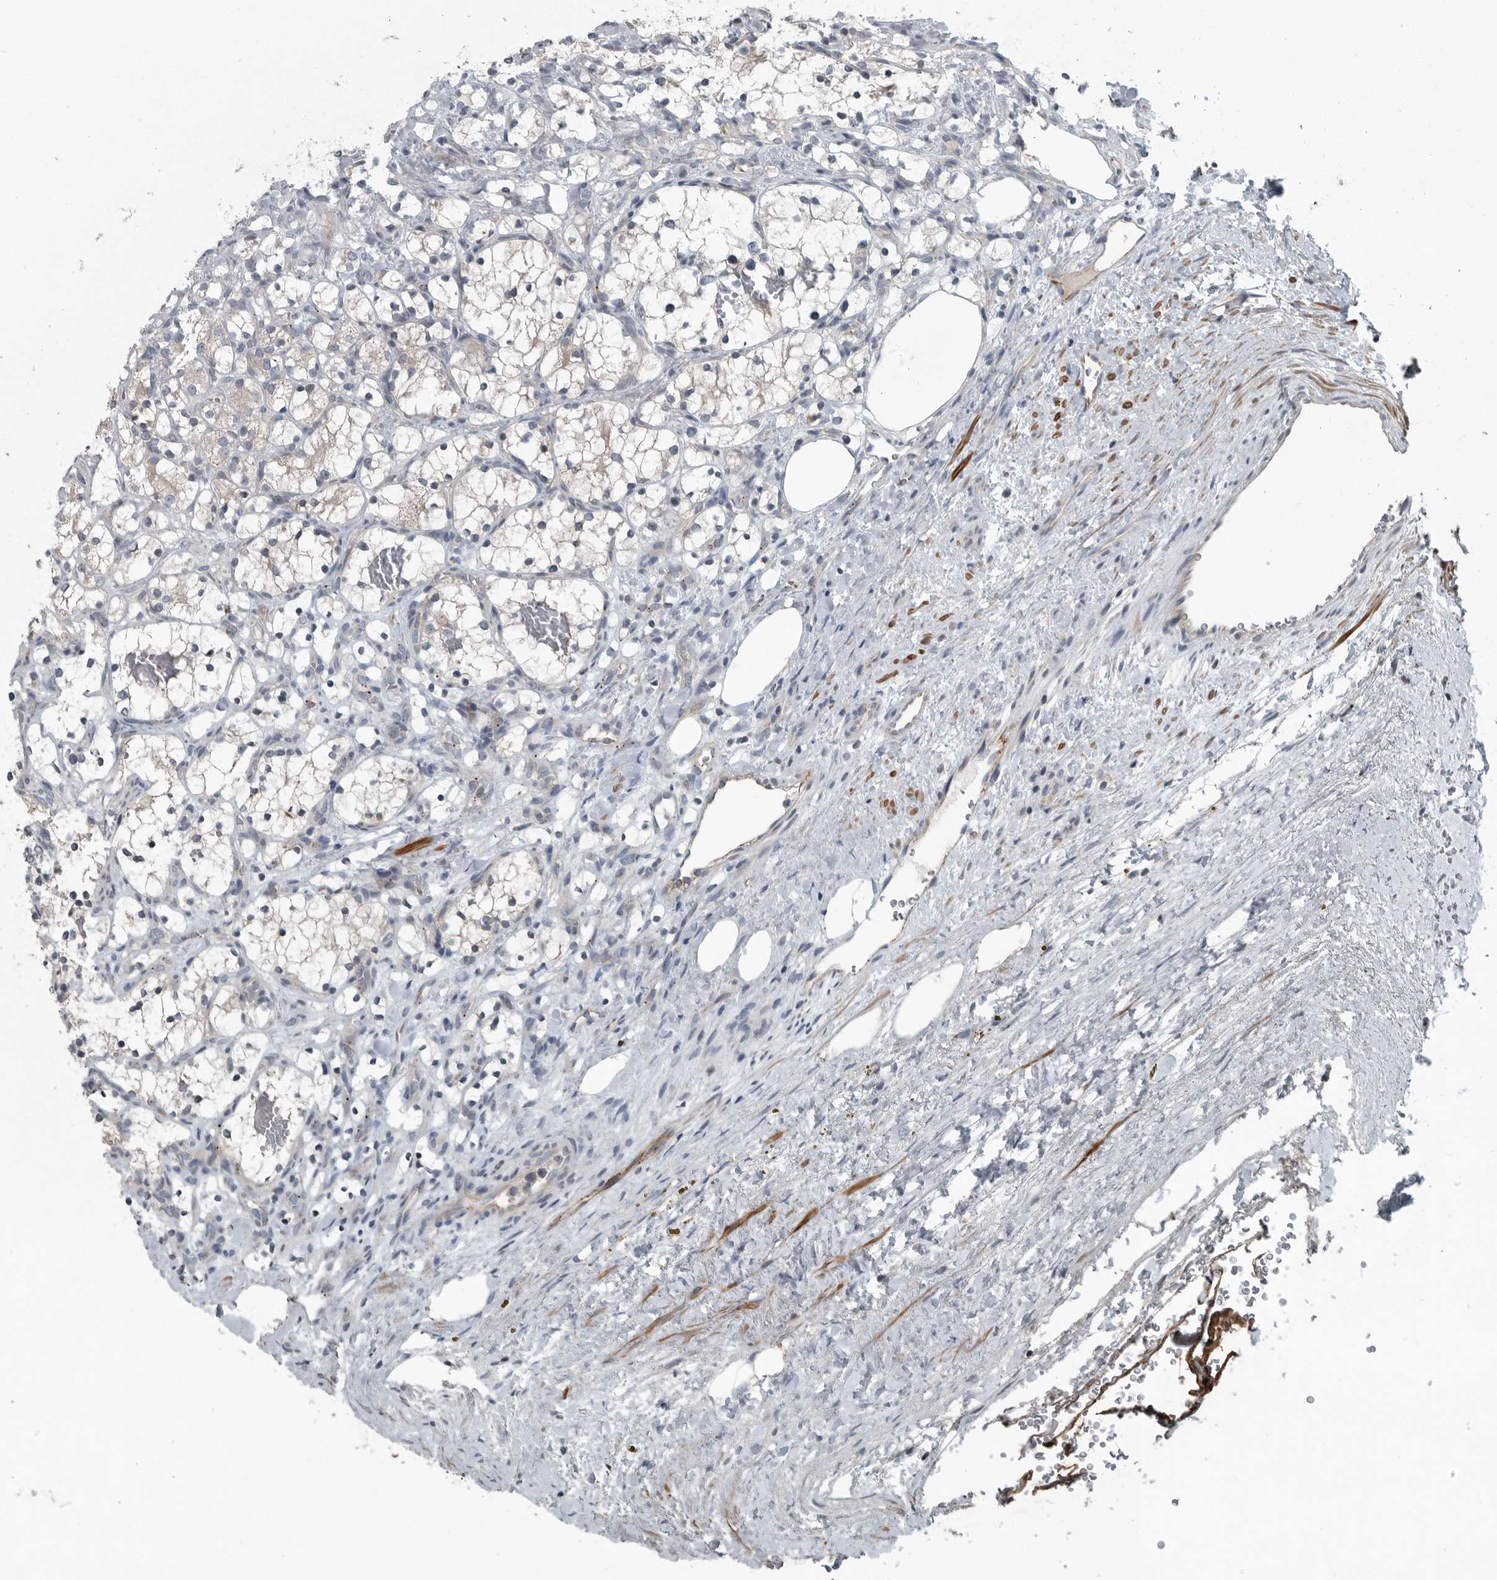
{"staining": {"intensity": "negative", "quantity": "none", "location": "none"}, "tissue": "renal cancer", "cell_type": "Tumor cells", "image_type": "cancer", "snomed": [{"axis": "morphology", "description": "Adenocarcinoma, NOS"}, {"axis": "topography", "description": "Kidney"}], "caption": "IHC photomicrograph of adenocarcinoma (renal) stained for a protein (brown), which demonstrates no positivity in tumor cells. The staining is performed using DAB (3,3'-diaminobenzidine) brown chromogen with nuclei counter-stained in using hematoxylin.", "gene": "MPP3", "patient": {"sex": "female", "age": 69}}